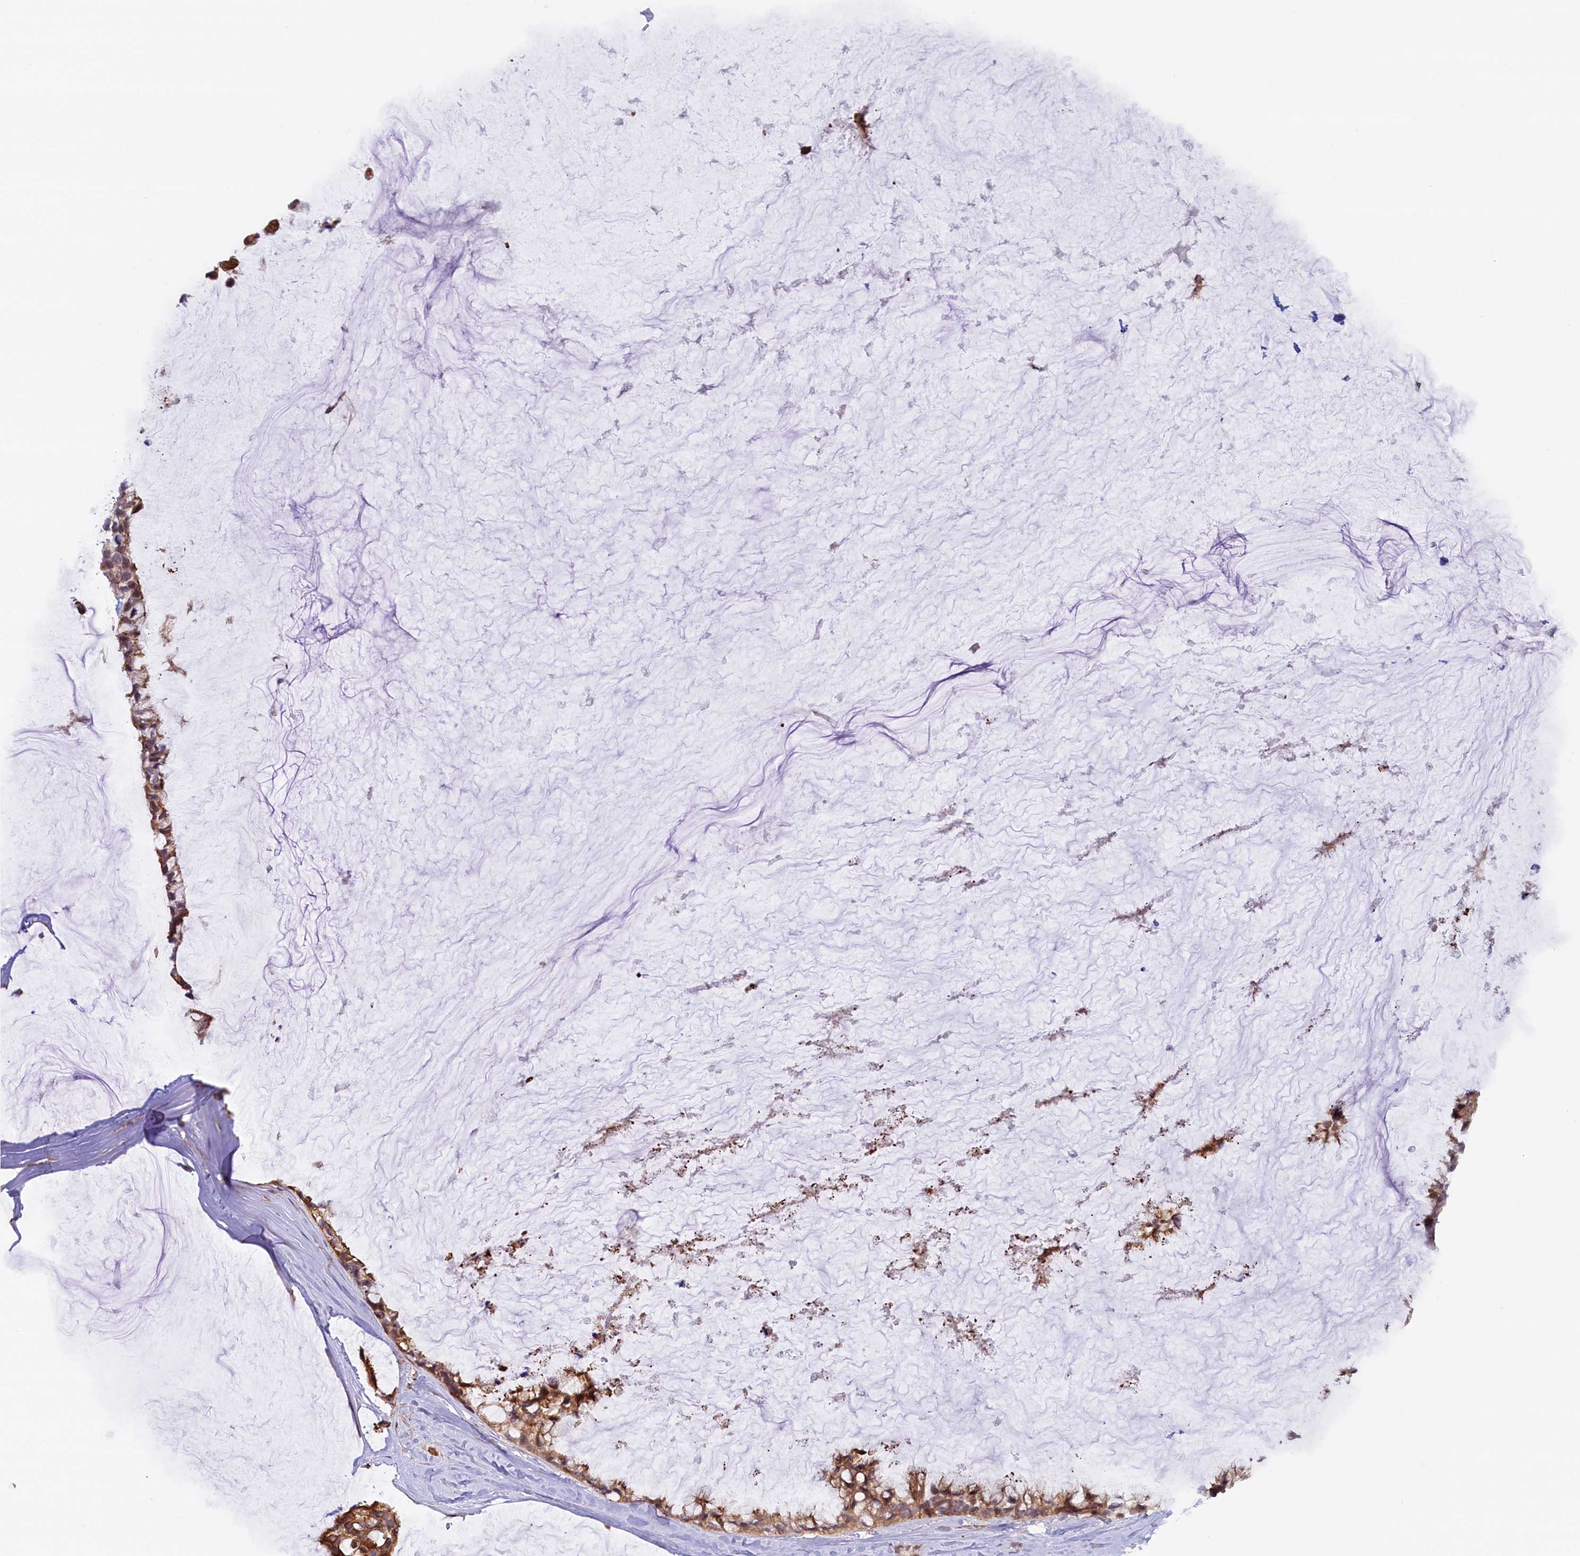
{"staining": {"intensity": "moderate", "quantity": ">75%", "location": "cytoplasmic/membranous"}, "tissue": "ovarian cancer", "cell_type": "Tumor cells", "image_type": "cancer", "snomed": [{"axis": "morphology", "description": "Cystadenocarcinoma, mucinous, NOS"}, {"axis": "topography", "description": "Ovary"}], "caption": "Protein staining shows moderate cytoplasmic/membranous expression in approximately >75% of tumor cells in ovarian cancer (mucinous cystadenocarcinoma).", "gene": "FCHO1", "patient": {"sex": "female", "age": 39}}